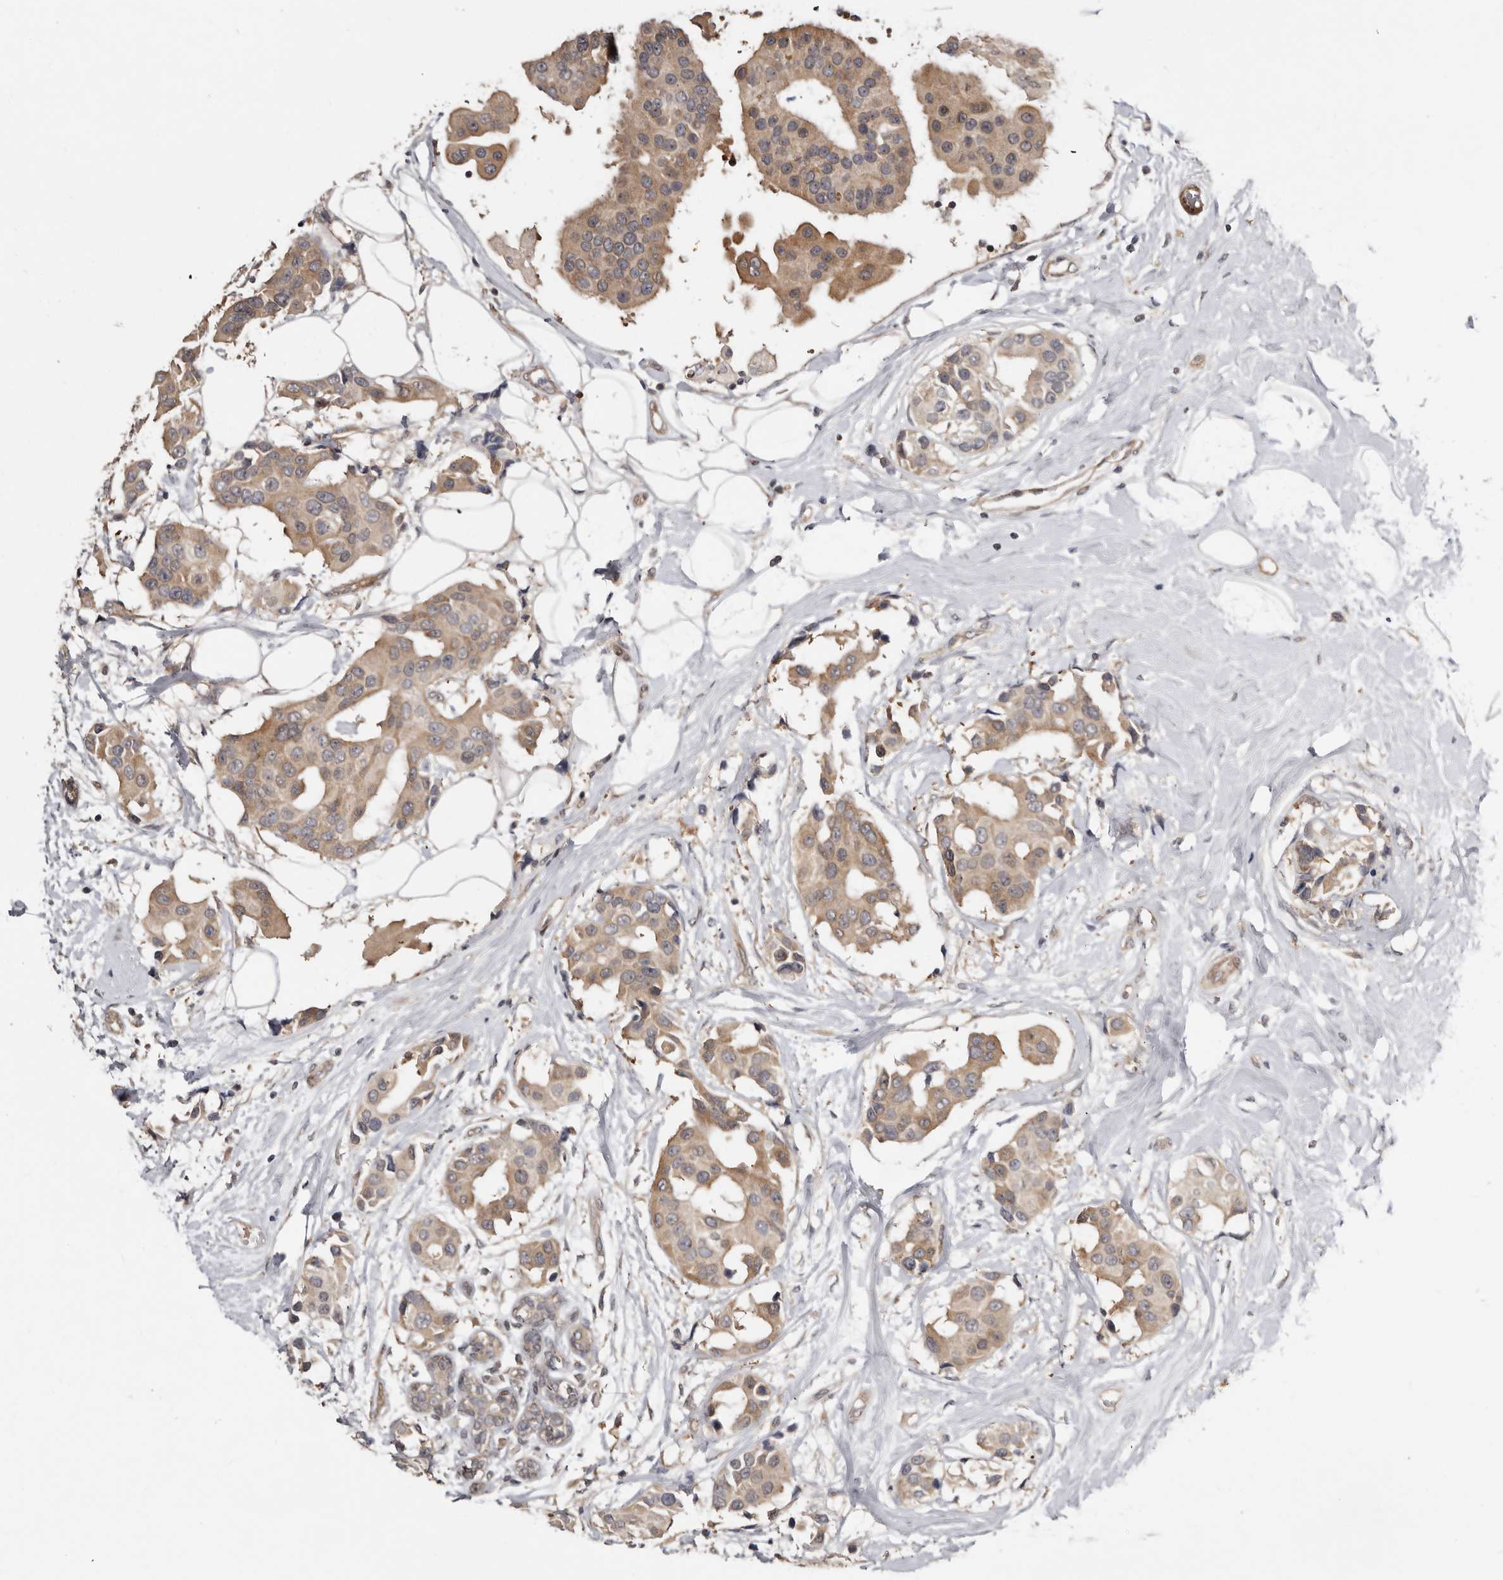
{"staining": {"intensity": "moderate", "quantity": ">75%", "location": "cytoplasmic/membranous"}, "tissue": "breast cancer", "cell_type": "Tumor cells", "image_type": "cancer", "snomed": [{"axis": "morphology", "description": "Normal tissue, NOS"}, {"axis": "morphology", "description": "Duct carcinoma"}, {"axis": "topography", "description": "Breast"}], "caption": "Breast cancer (intraductal carcinoma) stained with a brown dye displays moderate cytoplasmic/membranous positive expression in approximately >75% of tumor cells.", "gene": "SBDS", "patient": {"sex": "female", "age": 39}}